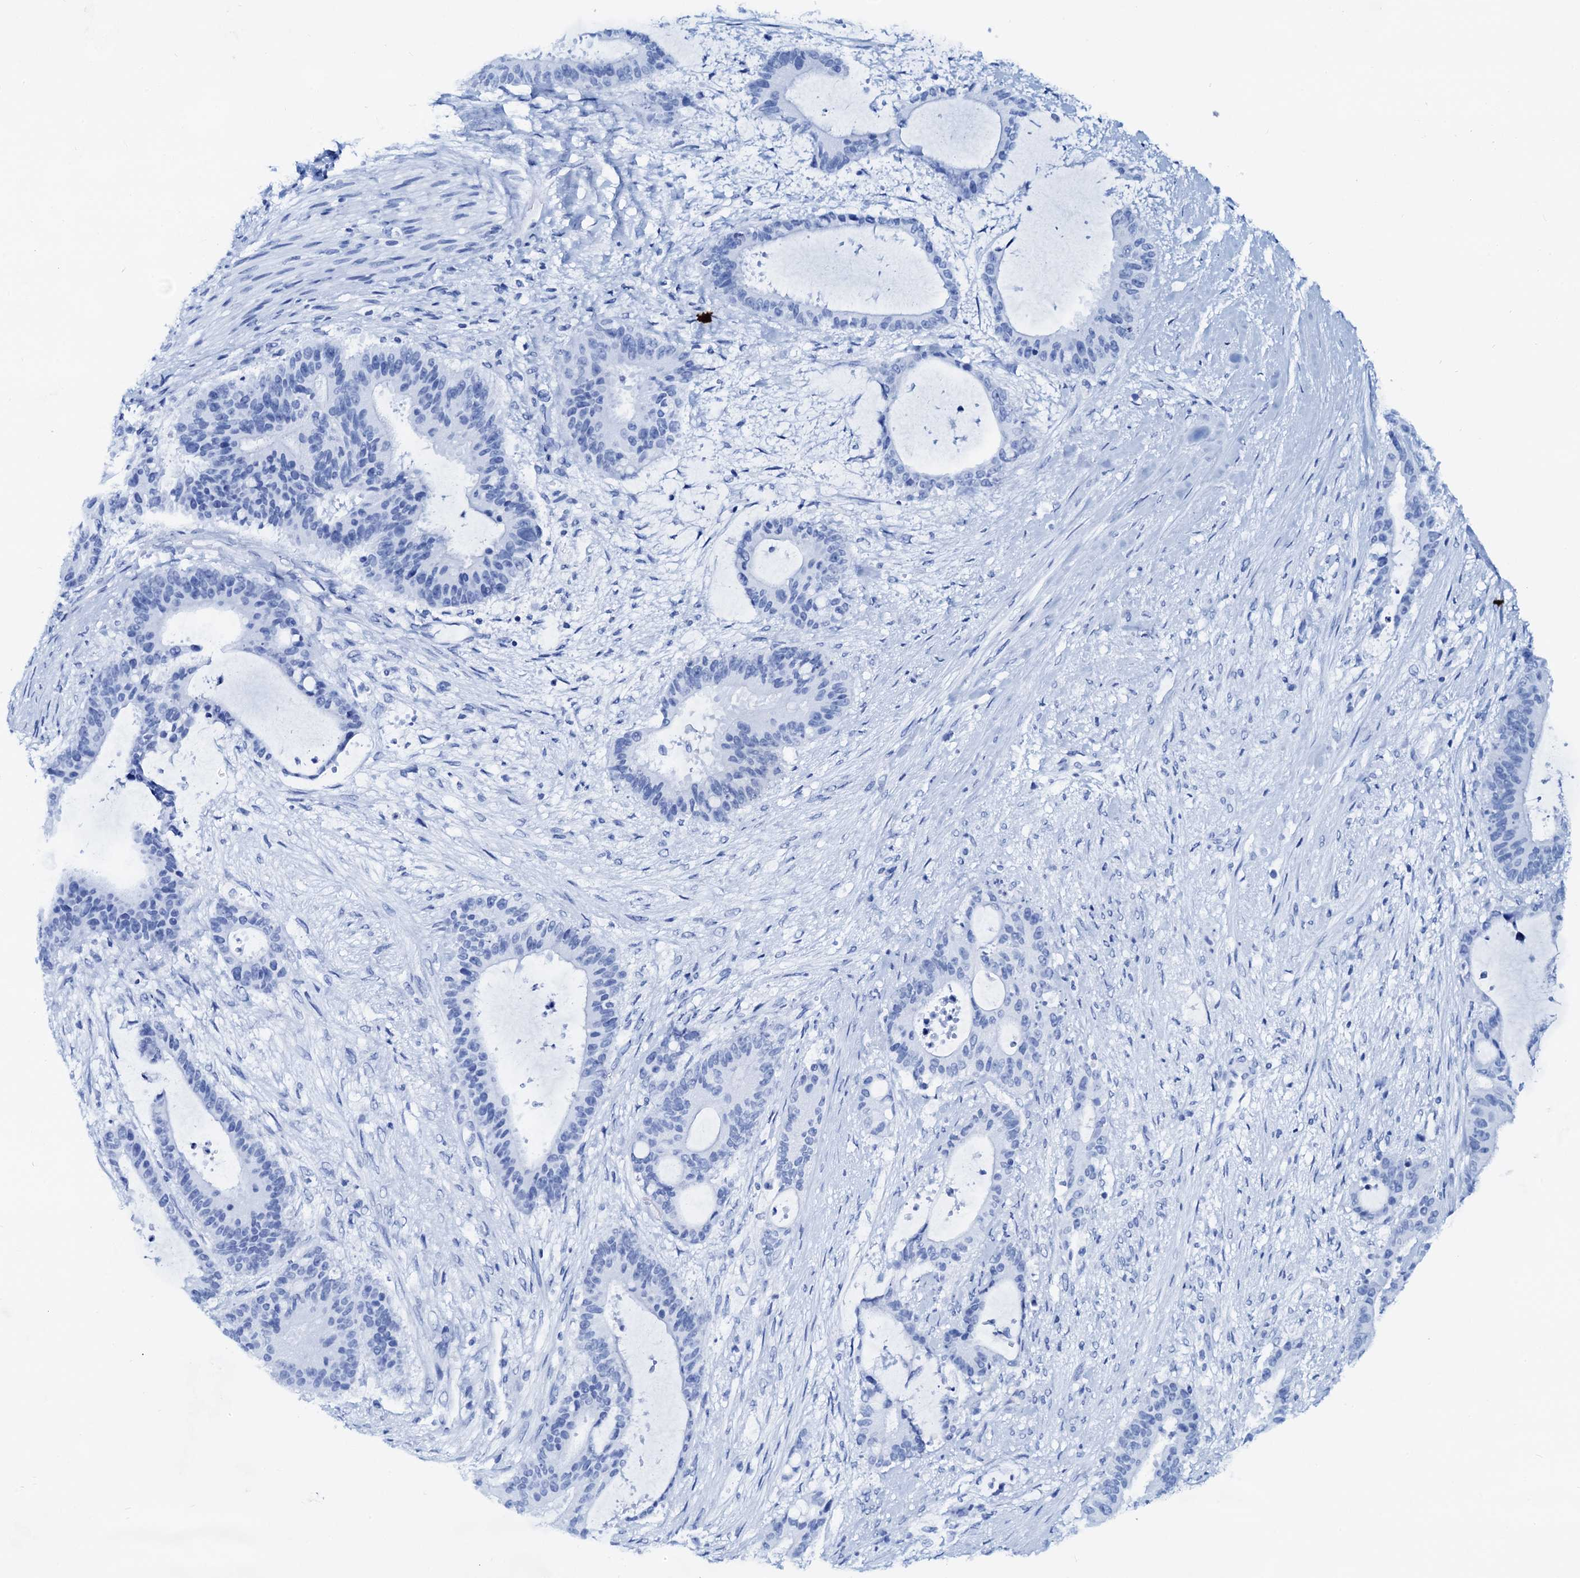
{"staining": {"intensity": "negative", "quantity": "none", "location": "none"}, "tissue": "liver cancer", "cell_type": "Tumor cells", "image_type": "cancer", "snomed": [{"axis": "morphology", "description": "Normal tissue, NOS"}, {"axis": "morphology", "description": "Cholangiocarcinoma"}, {"axis": "topography", "description": "Liver"}, {"axis": "topography", "description": "Peripheral nerve tissue"}], "caption": "DAB immunohistochemical staining of cholangiocarcinoma (liver) reveals no significant staining in tumor cells. Brightfield microscopy of IHC stained with DAB (brown) and hematoxylin (blue), captured at high magnification.", "gene": "PTGES3", "patient": {"sex": "female", "age": 73}}